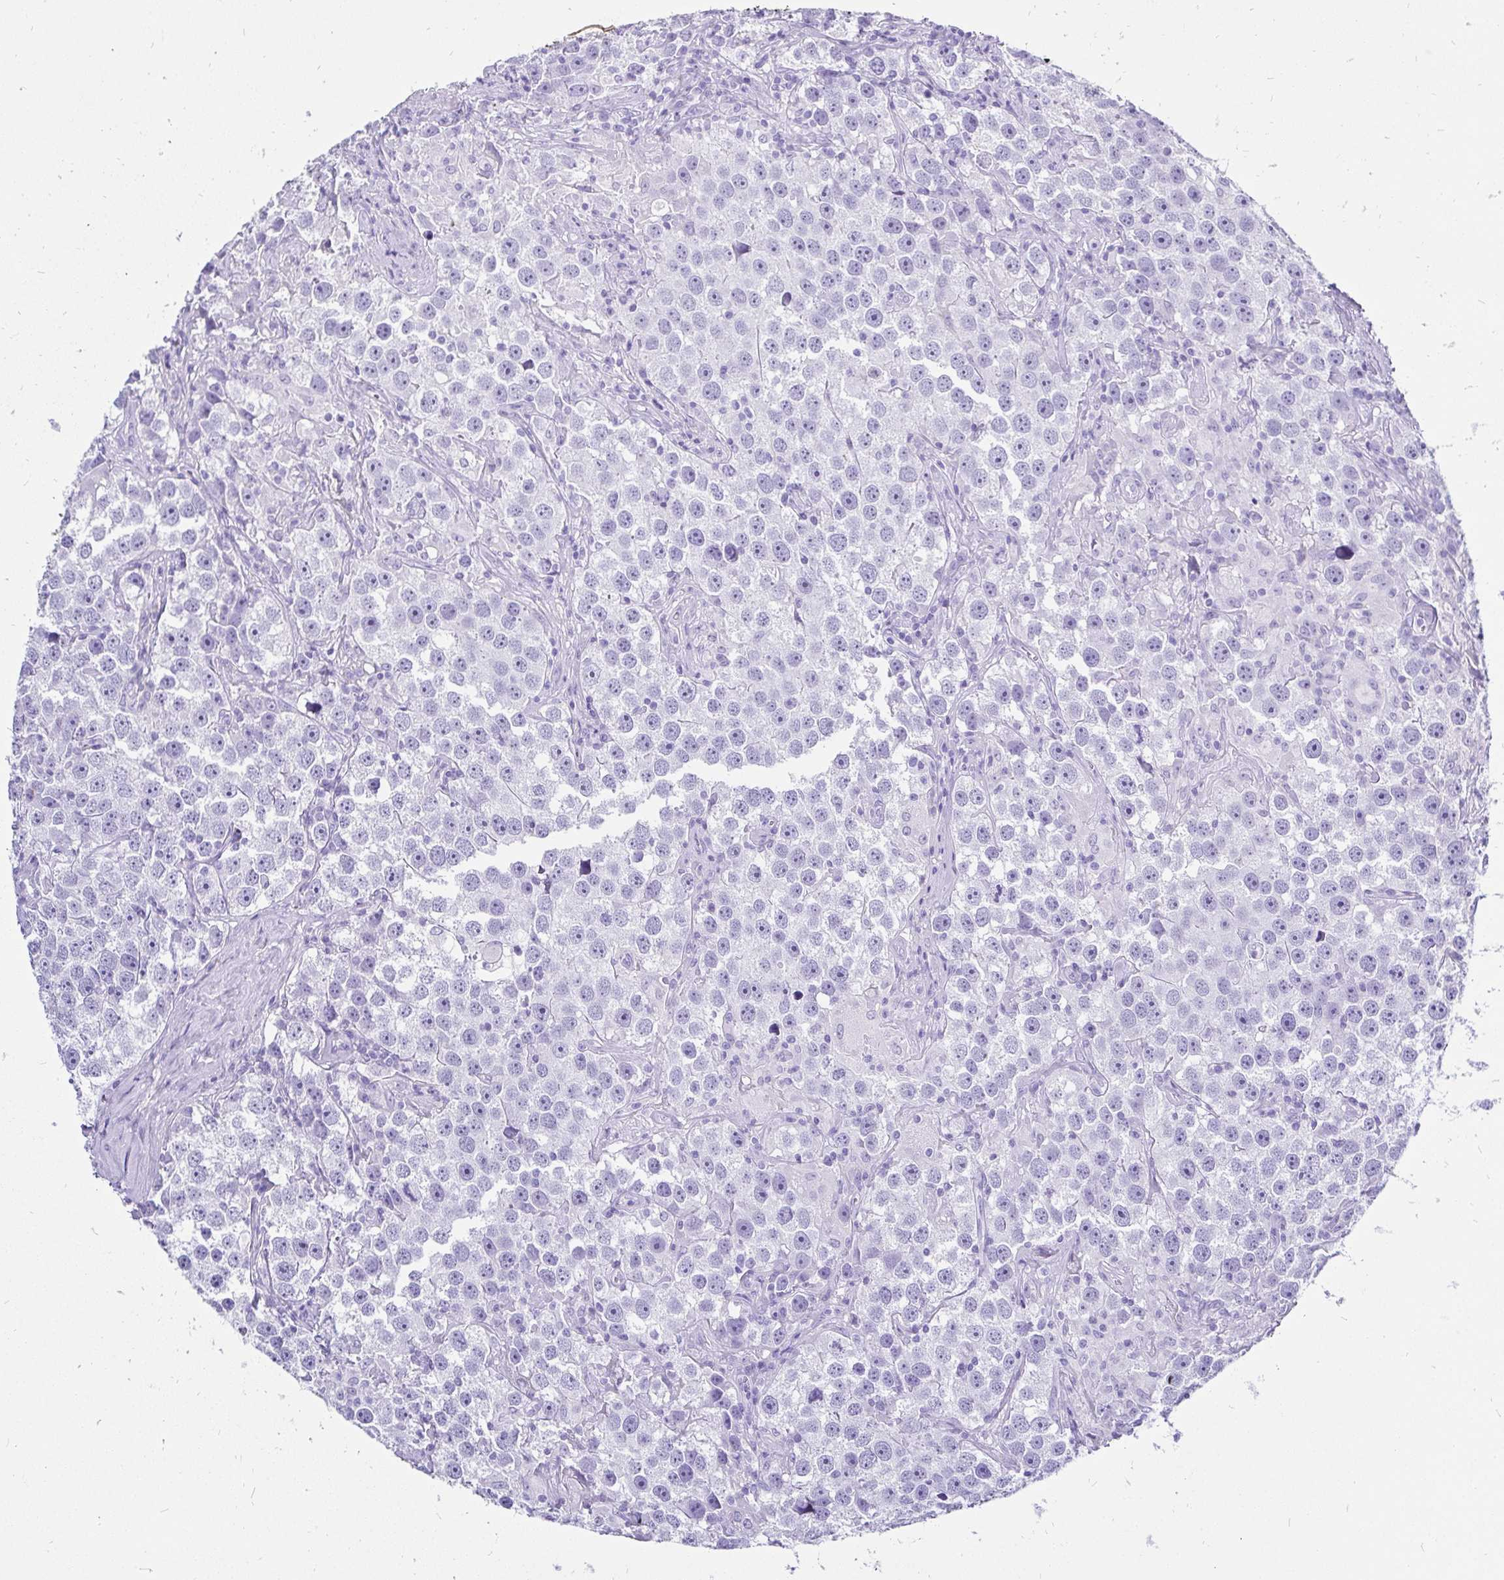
{"staining": {"intensity": "negative", "quantity": "none", "location": "none"}, "tissue": "testis cancer", "cell_type": "Tumor cells", "image_type": "cancer", "snomed": [{"axis": "morphology", "description": "Seminoma, NOS"}, {"axis": "topography", "description": "Testis"}], "caption": "High power microscopy histopathology image of an immunohistochemistry (IHC) micrograph of testis seminoma, revealing no significant positivity in tumor cells.", "gene": "KRT13", "patient": {"sex": "male", "age": 49}}